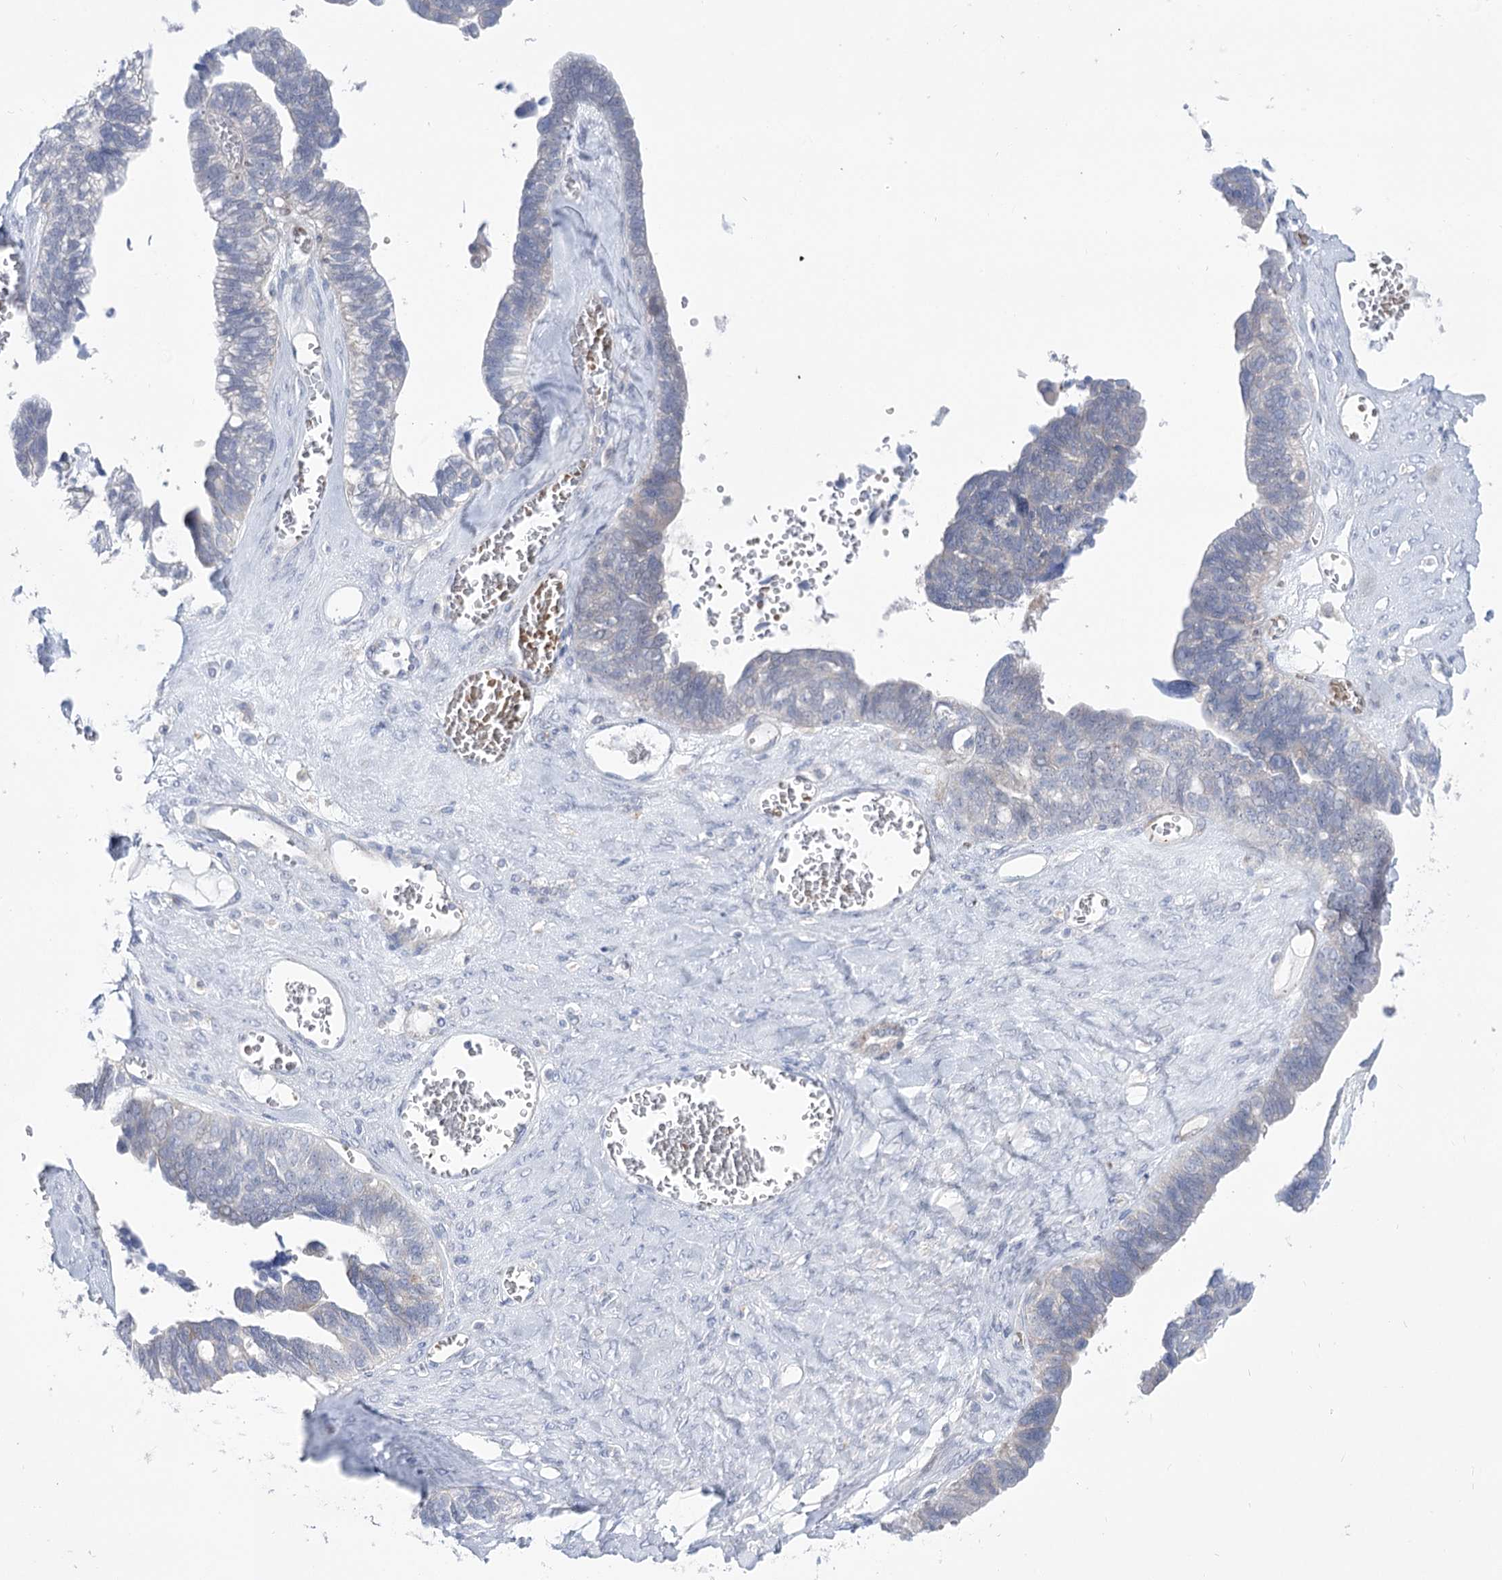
{"staining": {"intensity": "negative", "quantity": "none", "location": "none"}, "tissue": "ovarian cancer", "cell_type": "Tumor cells", "image_type": "cancer", "snomed": [{"axis": "morphology", "description": "Cystadenocarcinoma, serous, NOS"}, {"axis": "topography", "description": "Ovary"}], "caption": "An IHC photomicrograph of ovarian cancer is shown. There is no staining in tumor cells of ovarian cancer. (Stains: DAB immunohistochemistry (IHC) with hematoxylin counter stain, Microscopy: brightfield microscopy at high magnification).", "gene": "SIAE", "patient": {"sex": "female", "age": 79}}